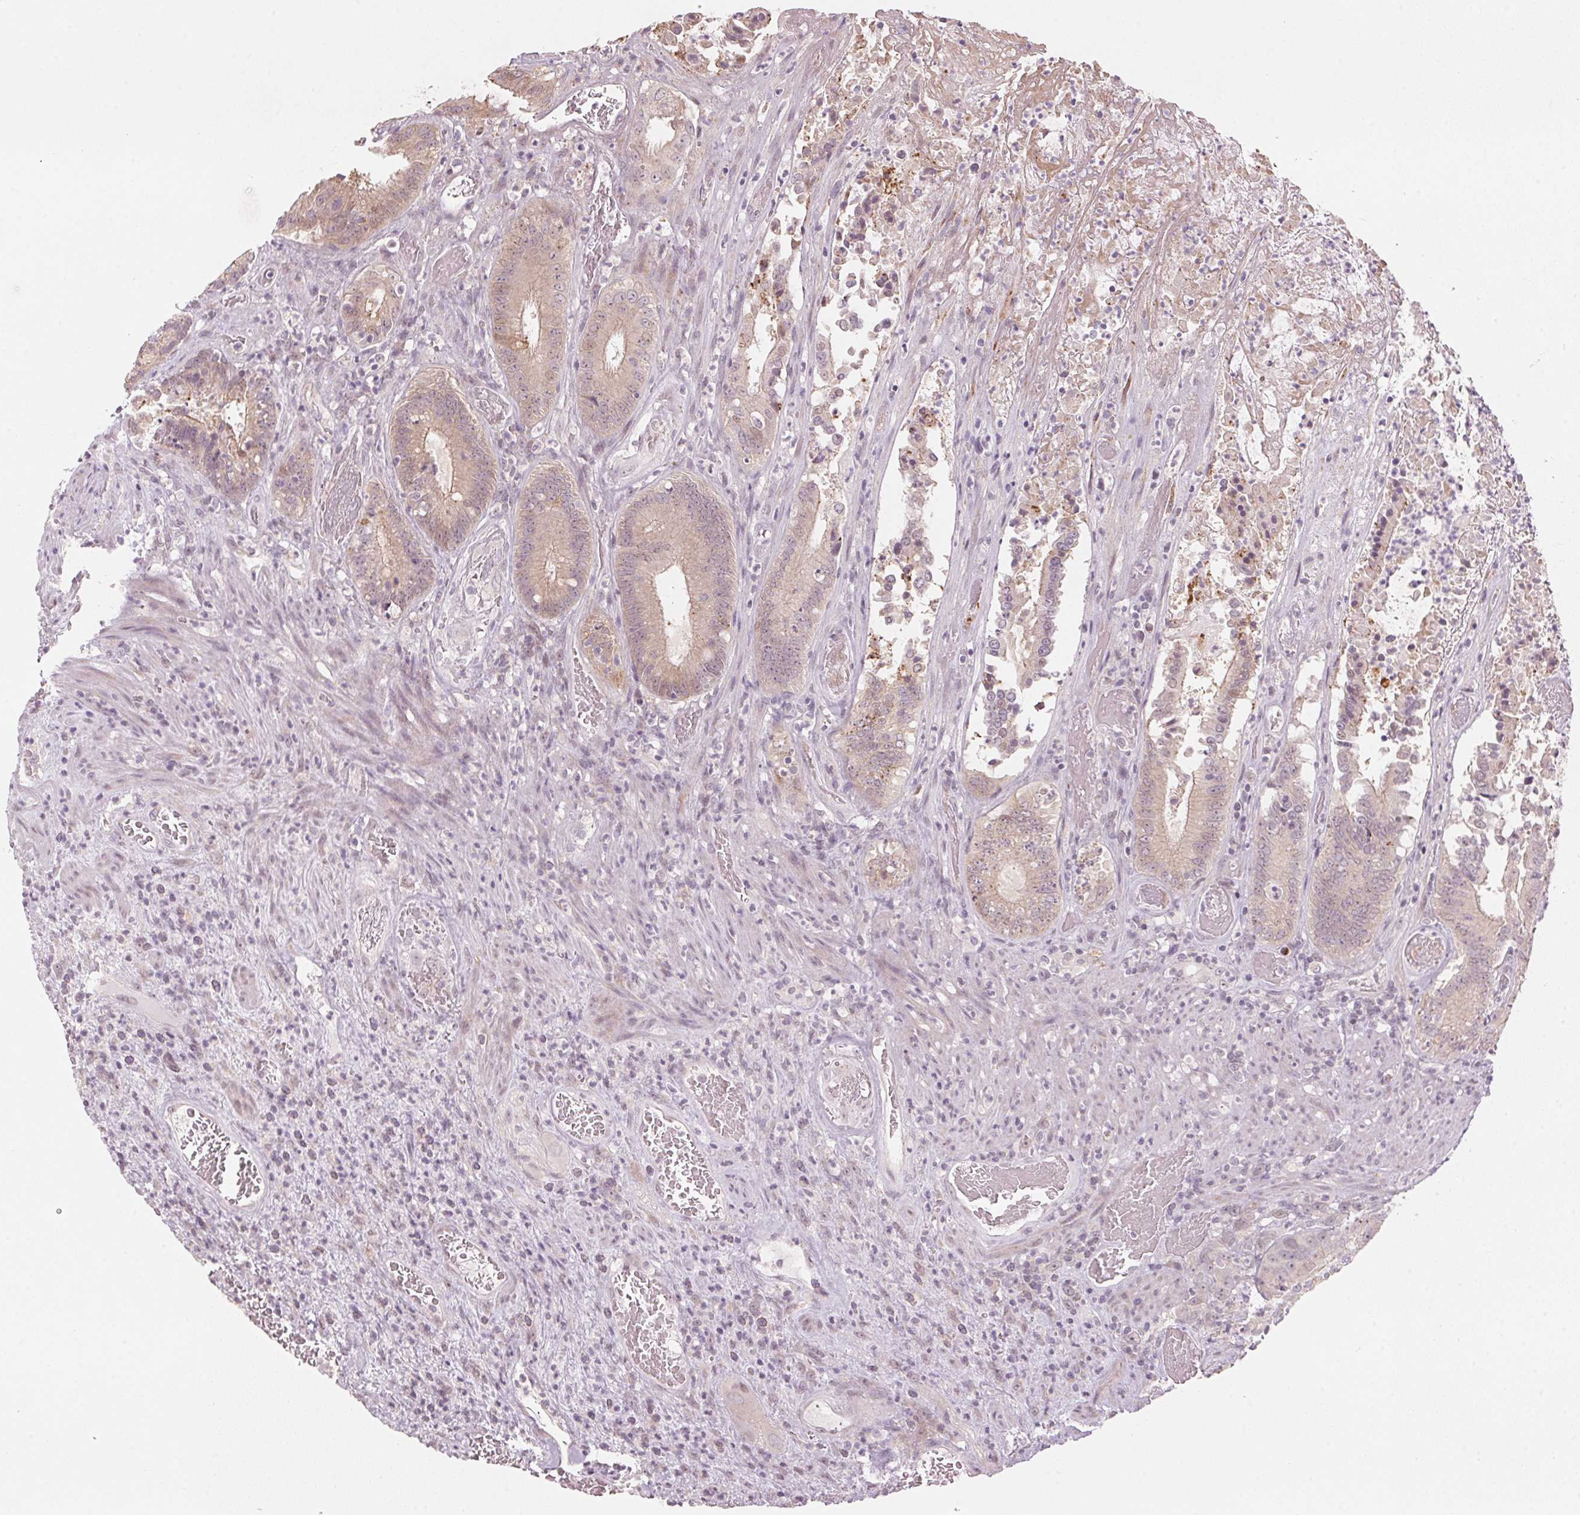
{"staining": {"intensity": "weak", "quantity": ">75%", "location": "cytoplasmic/membranous"}, "tissue": "colorectal cancer", "cell_type": "Tumor cells", "image_type": "cancer", "snomed": [{"axis": "morphology", "description": "Adenocarcinoma, NOS"}, {"axis": "topography", "description": "Rectum"}], "caption": "A brown stain labels weak cytoplasmic/membranous staining of a protein in colorectal cancer (adenocarcinoma) tumor cells. (DAB IHC, brown staining for protein, blue staining for nuclei).", "gene": "TMED6", "patient": {"sex": "female", "age": 62}}